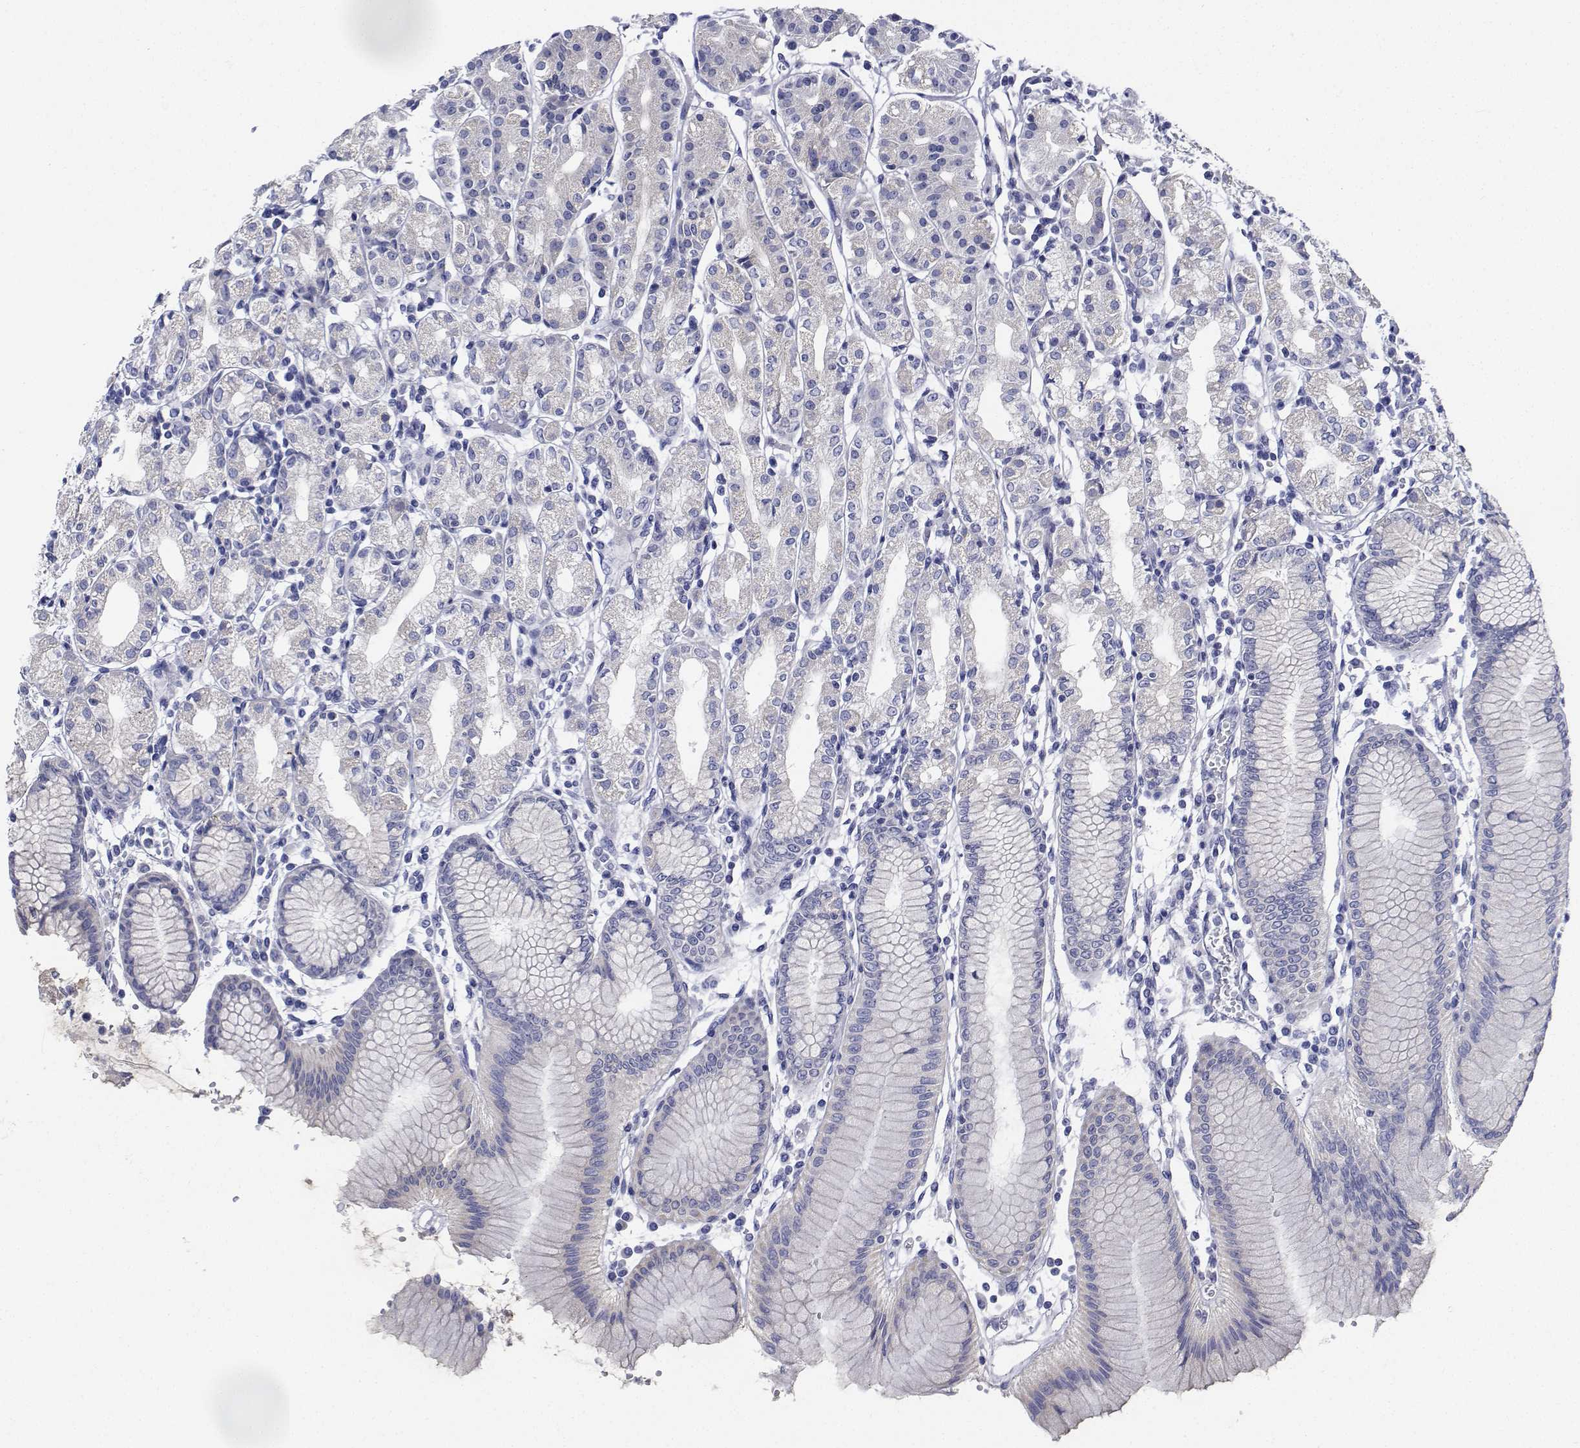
{"staining": {"intensity": "negative", "quantity": "none", "location": "none"}, "tissue": "stomach", "cell_type": "Glandular cells", "image_type": "normal", "snomed": [{"axis": "morphology", "description": "Normal tissue, NOS"}, {"axis": "topography", "description": "Skeletal muscle"}, {"axis": "topography", "description": "Stomach"}], "caption": "High magnification brightfield microscopy of benign stomach stained with DAB (3,3'-diaminobenzidine) (brown) and counterstained with hematoxylin (blue): glandular cells show no significant positivity. (Immunohistochemistry (ihc), brightfield microscopy, high magnification).", "gene": "CDHR3", "patient": {"sex": "female", "age": 57}}